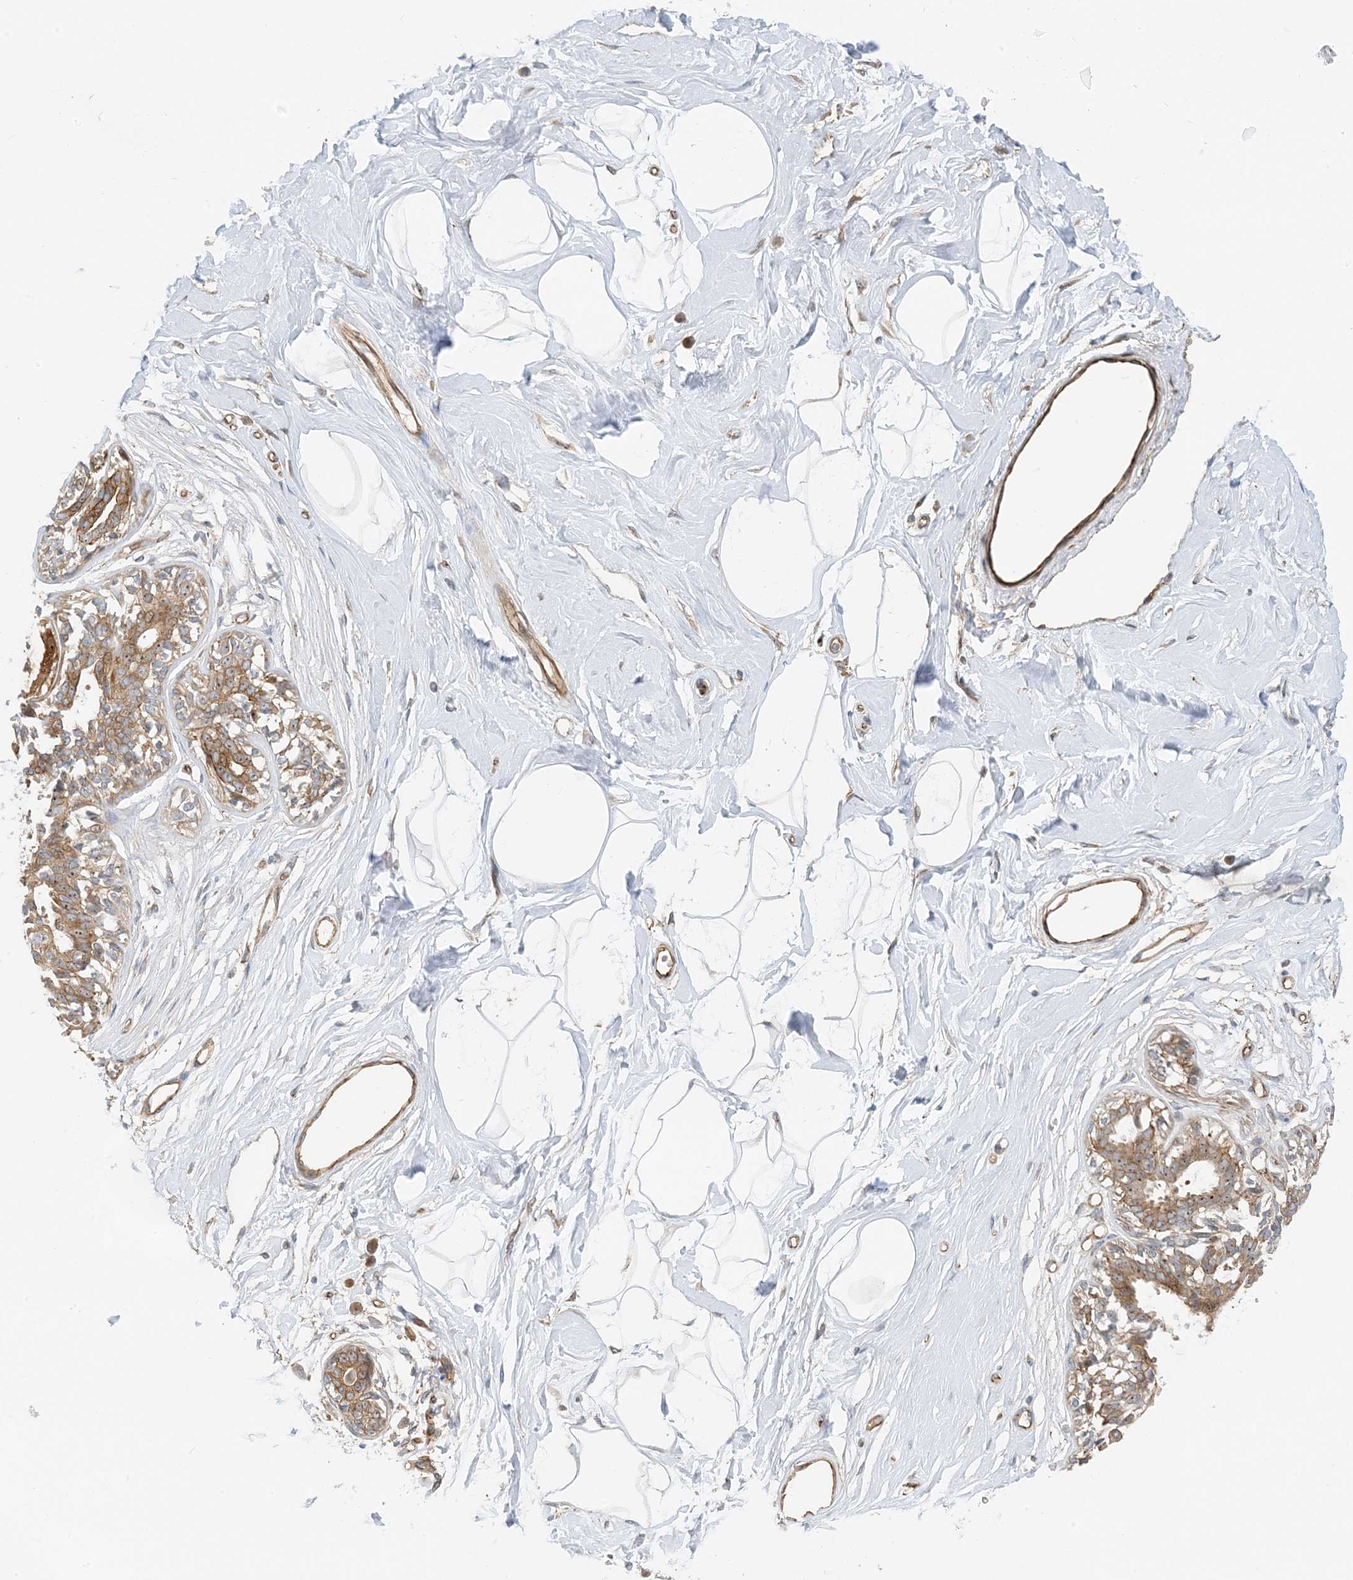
{"staining": {"intensity": "negative", "quantity": "none", "location": "none"}, "tissue": "breast", "cell_type": "Adipocytes", "image_type": "normal", "snomed": [{"axis": "morphology", "description": "Normal tissue, NOS"}, {"axis": "topography", "description": "Breast"}], "caption": "Immunohistochemical staining of unremarkable human breast shows no significant expression in adipocytes.", "gene": "MYL5", "patient": {"sex": "female", "age": 45}}